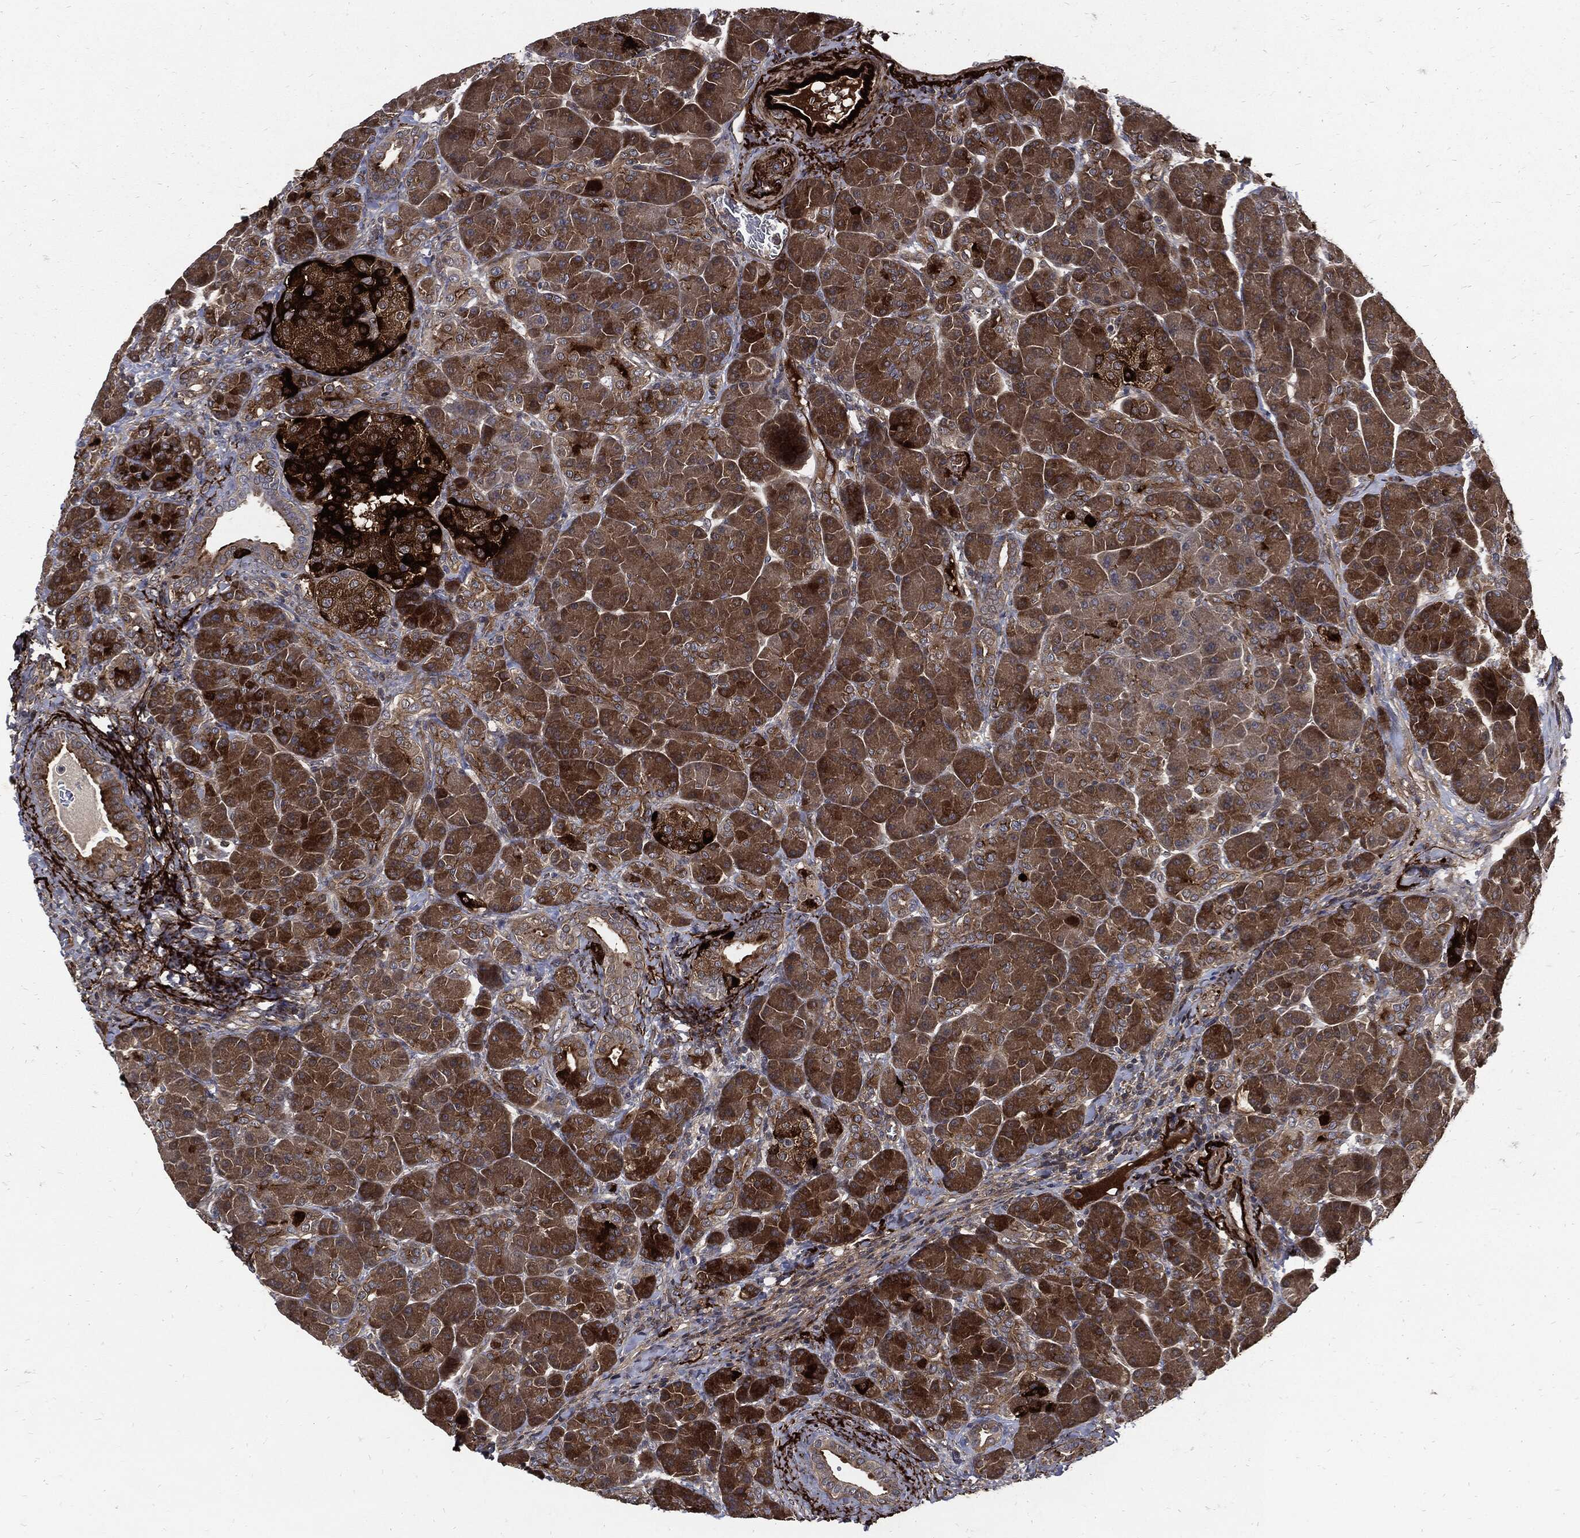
{"staining": {"intensity": "strong", "quantity": ">75%", "location": "cytoplasmic/membranous"}, "tissue": "pancreas", "cell_type": "Exocrine glandular cells", "image_type": "normal", "snomed": [{"axis": "morphology", "description": "Normal tissue, NOS"}, {"axis": "topography", "description": "Pancreas"}], "caption": "The photomicrograph reveals staining of benign pancreas, revealing strong cytoplasmic/membranous protein staining (brown color) within exocrine glandular cells. (Brightfield microscopy of DAB IHC at high magnification).", "gene": "CLU", "patient": {"sex": "female", "age": 63}}